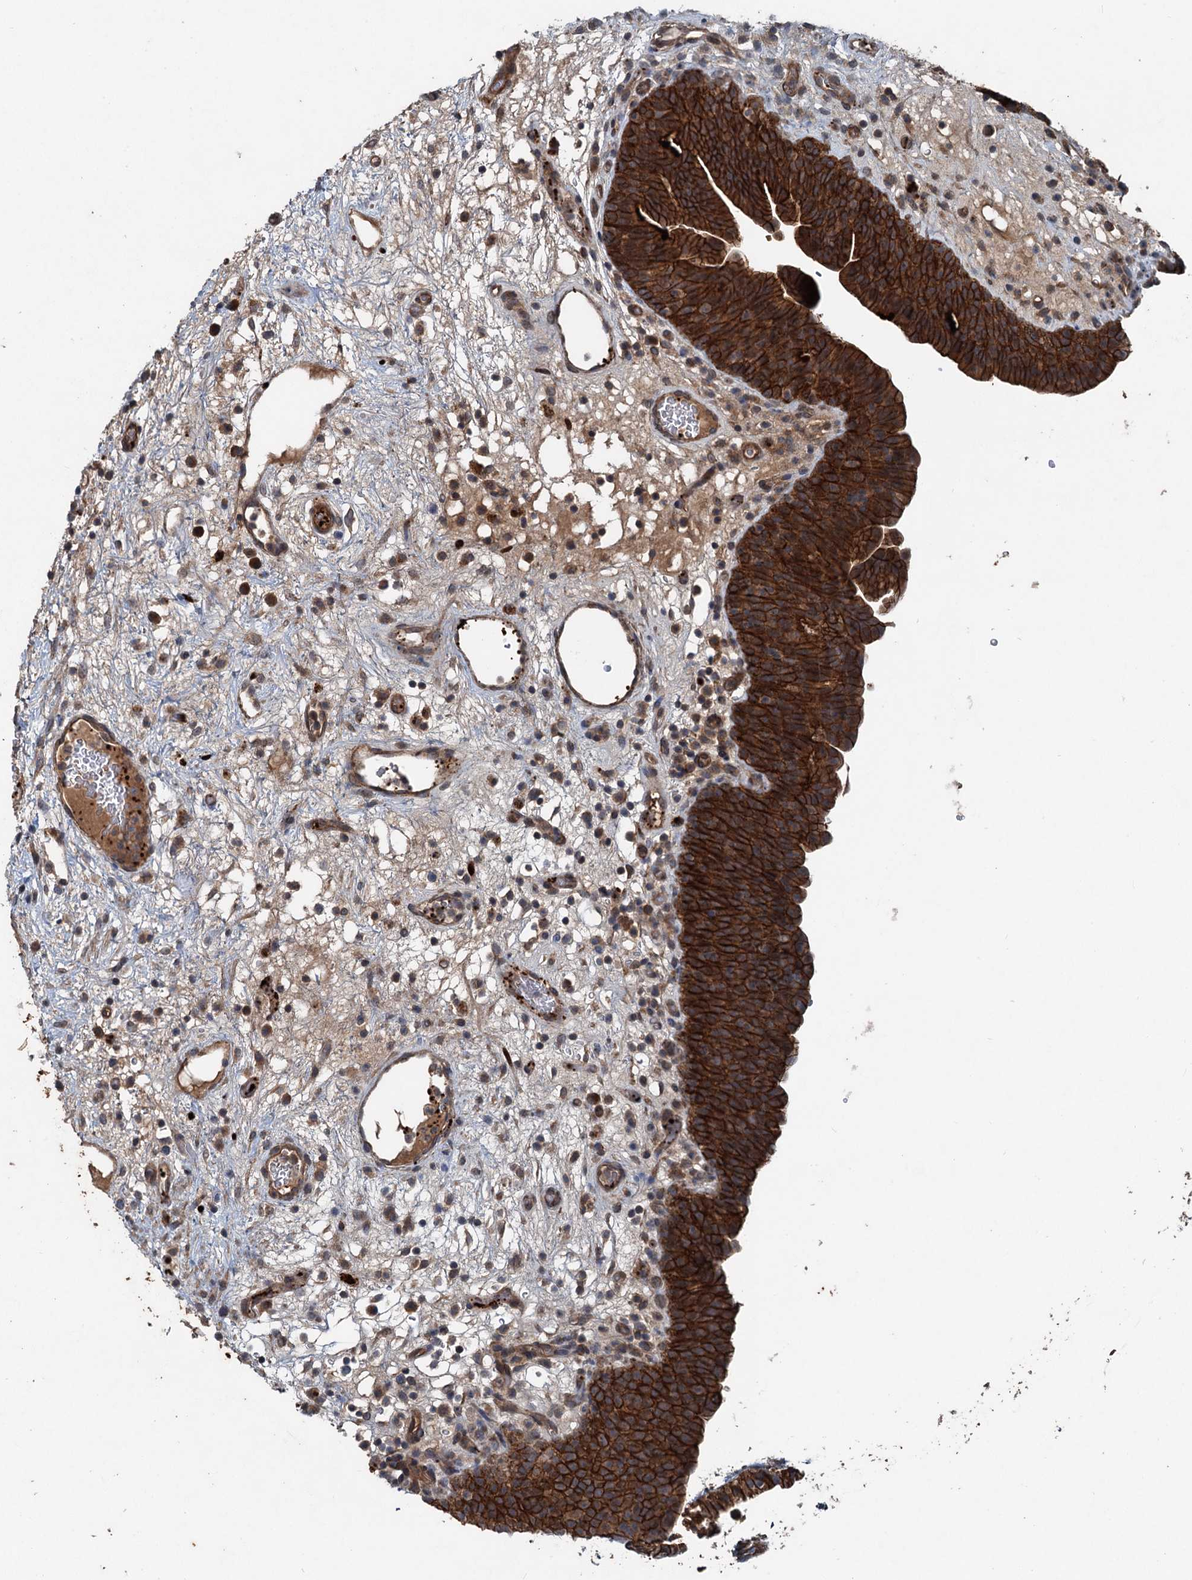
{"staining": {"intensity": "strong", "quantity": ">75%", "location": "cytoplasmic/membranous"}, "tissue": "urinary bladder", "cell_type": "Urothelial cells", "image_type": "normal", "snomed": [{"axis": "morphology", "description": "Normal tissue, NOS"}, {"axis": "topography", "description": "Urinary bladder"}], "caption": "Human urinary bladder stained for a protein (brown) exhibits strong cytoplasmic/membranous positive staining in approximately >75% of urothelial cells.", "gene": "N4BP2L2", "patient": {"sex": "male", "age": 71}}